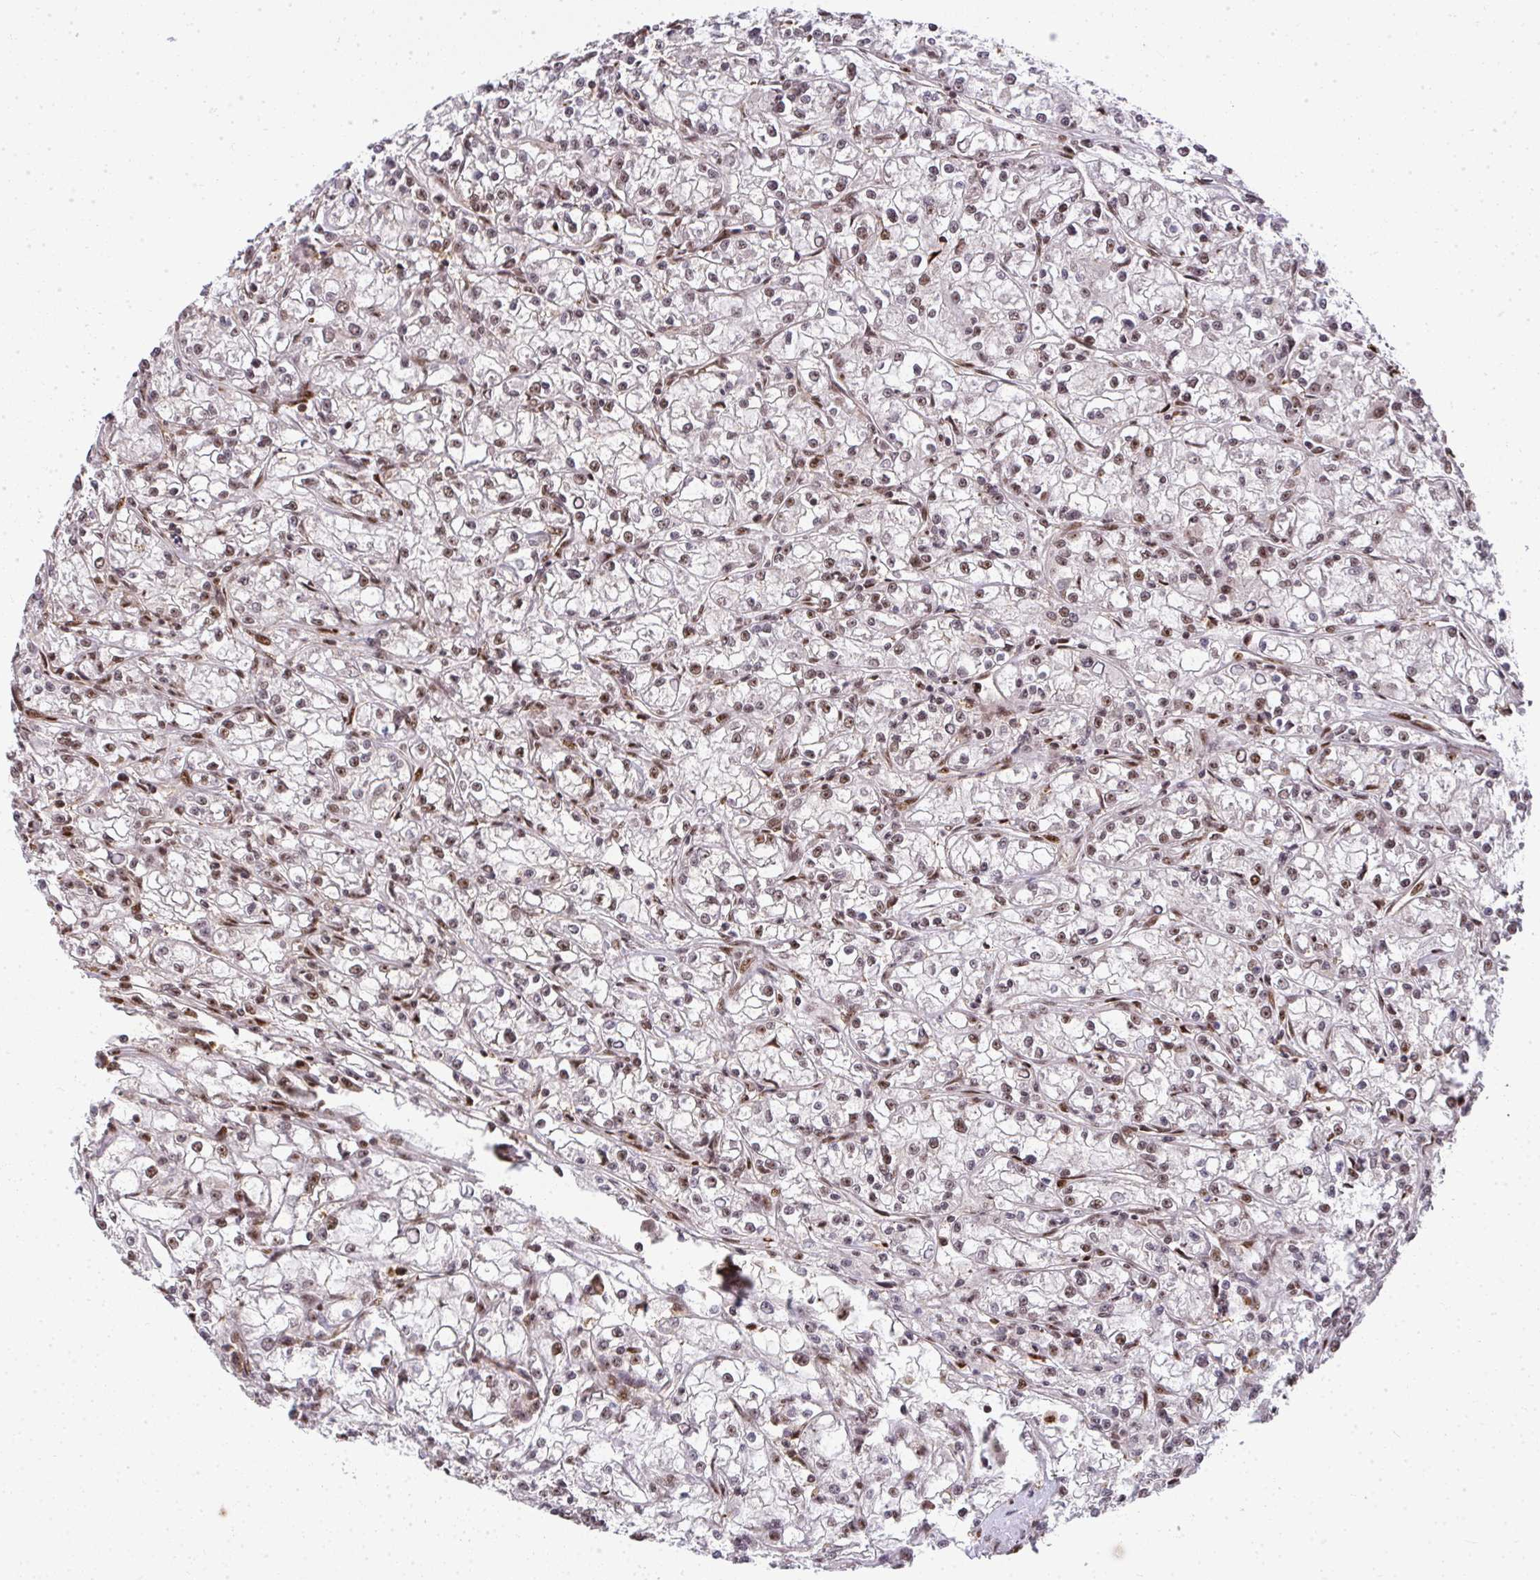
{"staining": {"intensity": "moderate", "quantity": ">75%", "location": "nuclear"}, "tissue": "renal cancer", "cell_type": "Tumor cells", "image_type": "cancer", "snomed": [{"axis": "morphology", "description": "Adenocarcinoma, NOS"}, {"axis": "topography", "description": "Kidney"}], "caption": "About >75% of tumor cells in human renal cancer (adenocarcinoma) display moderate nuclear protein expression as visualized by brown immunohistochemical staining.", "gene": "U2AF1", "patient": {"sex": "female", "age": 59}}